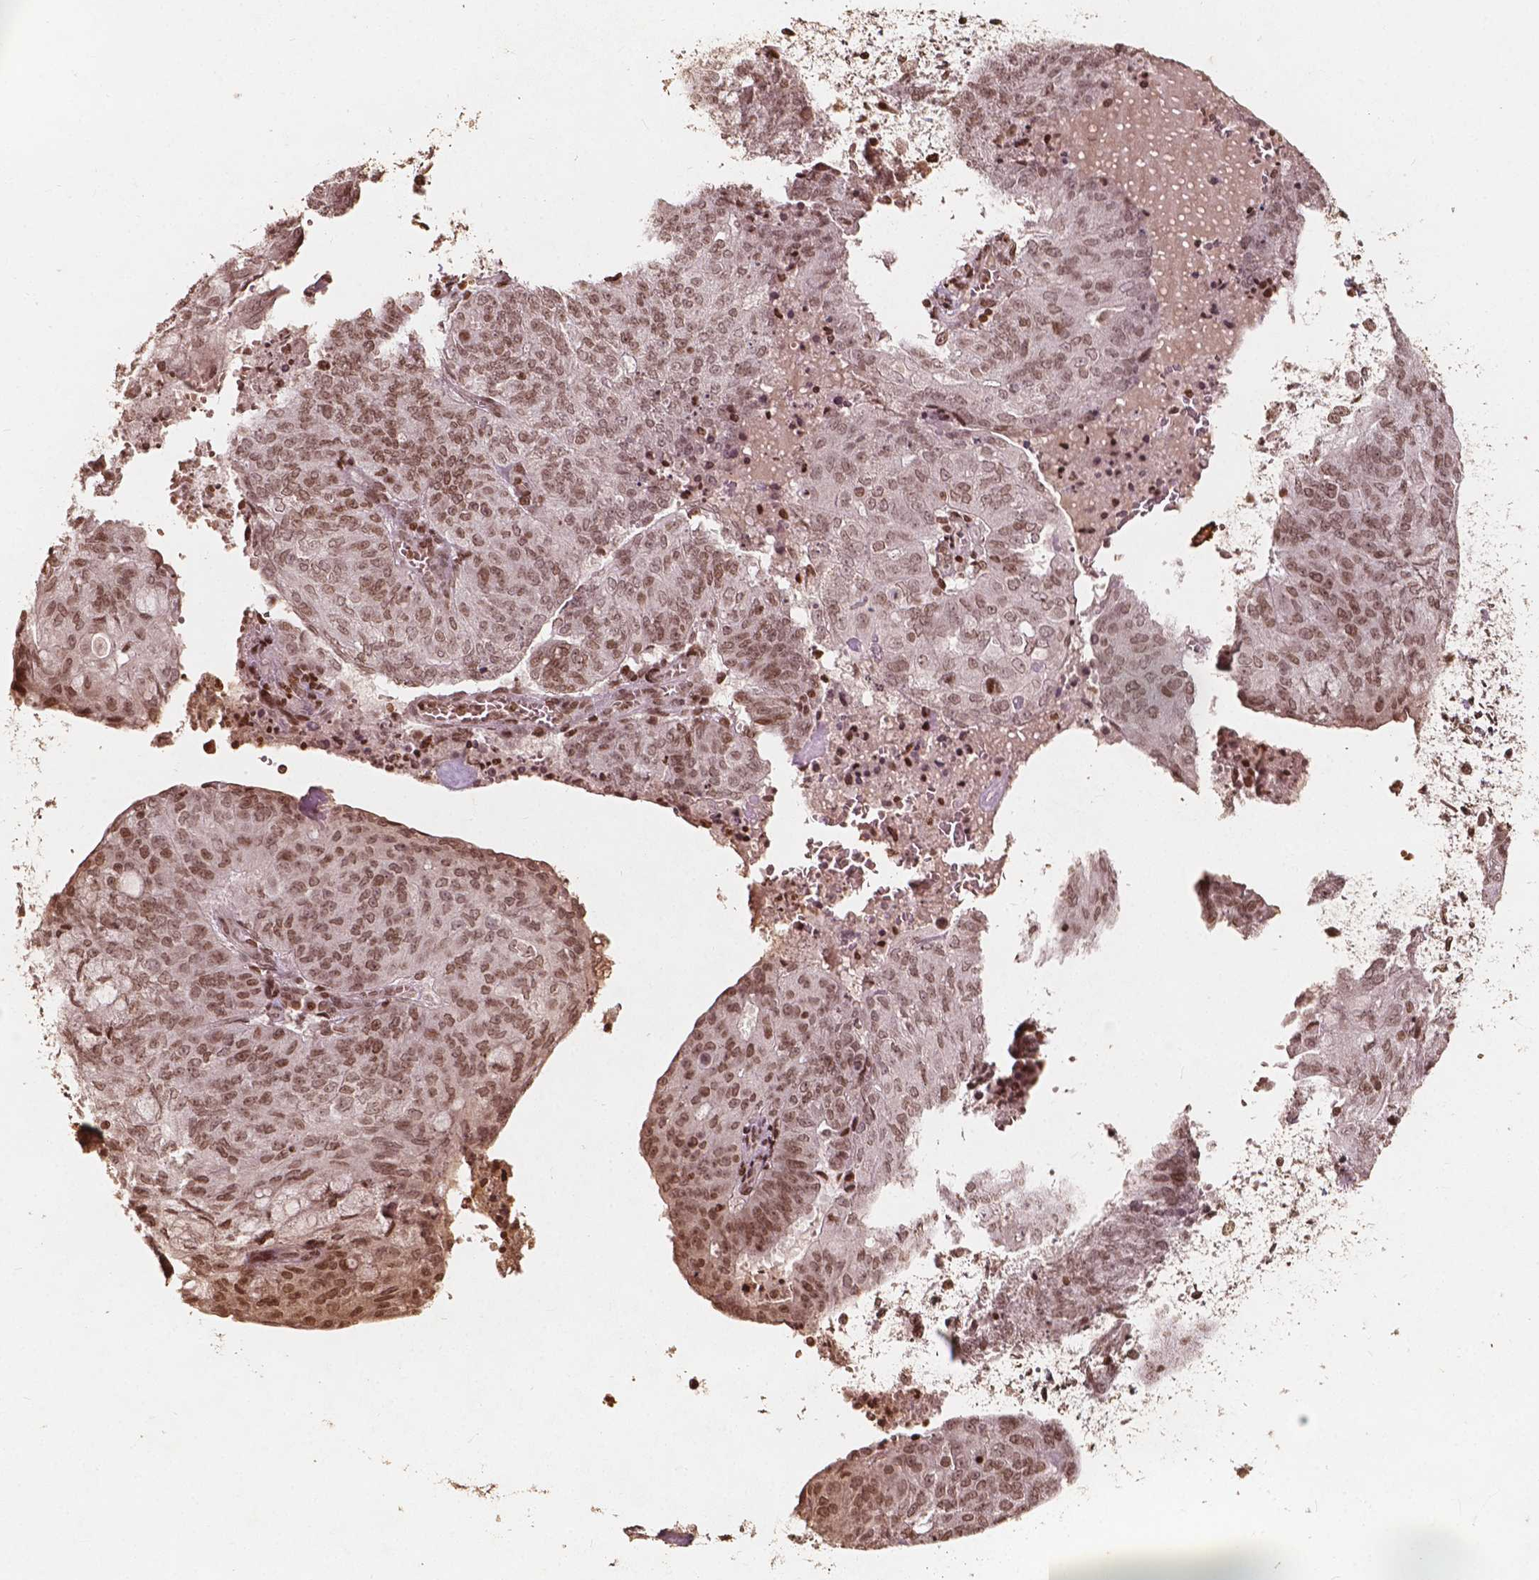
{"staining": {"intensity": "weak", "quantity": ">75%", "location": "nuclear"}, "tissue": "endometrial cancer", "cell_type": "Tumor cells", "image_type": "cancer", "snomed": [{"axis": "morphology", "description": "Adenocarcinoma, NOS"}, {"axis": "topography", "description": "Endometrium"}], "caption": "Immunohistochemical staining of adenocarcinoma (endometrial) displays weak nuclear protein staining in approximately >75% of tumor cells. (brown staining indicates protein expression, while blue staining denotes nuclei).", "gene": "H3C14", "patient": {"sex": "female", "age": 82}}